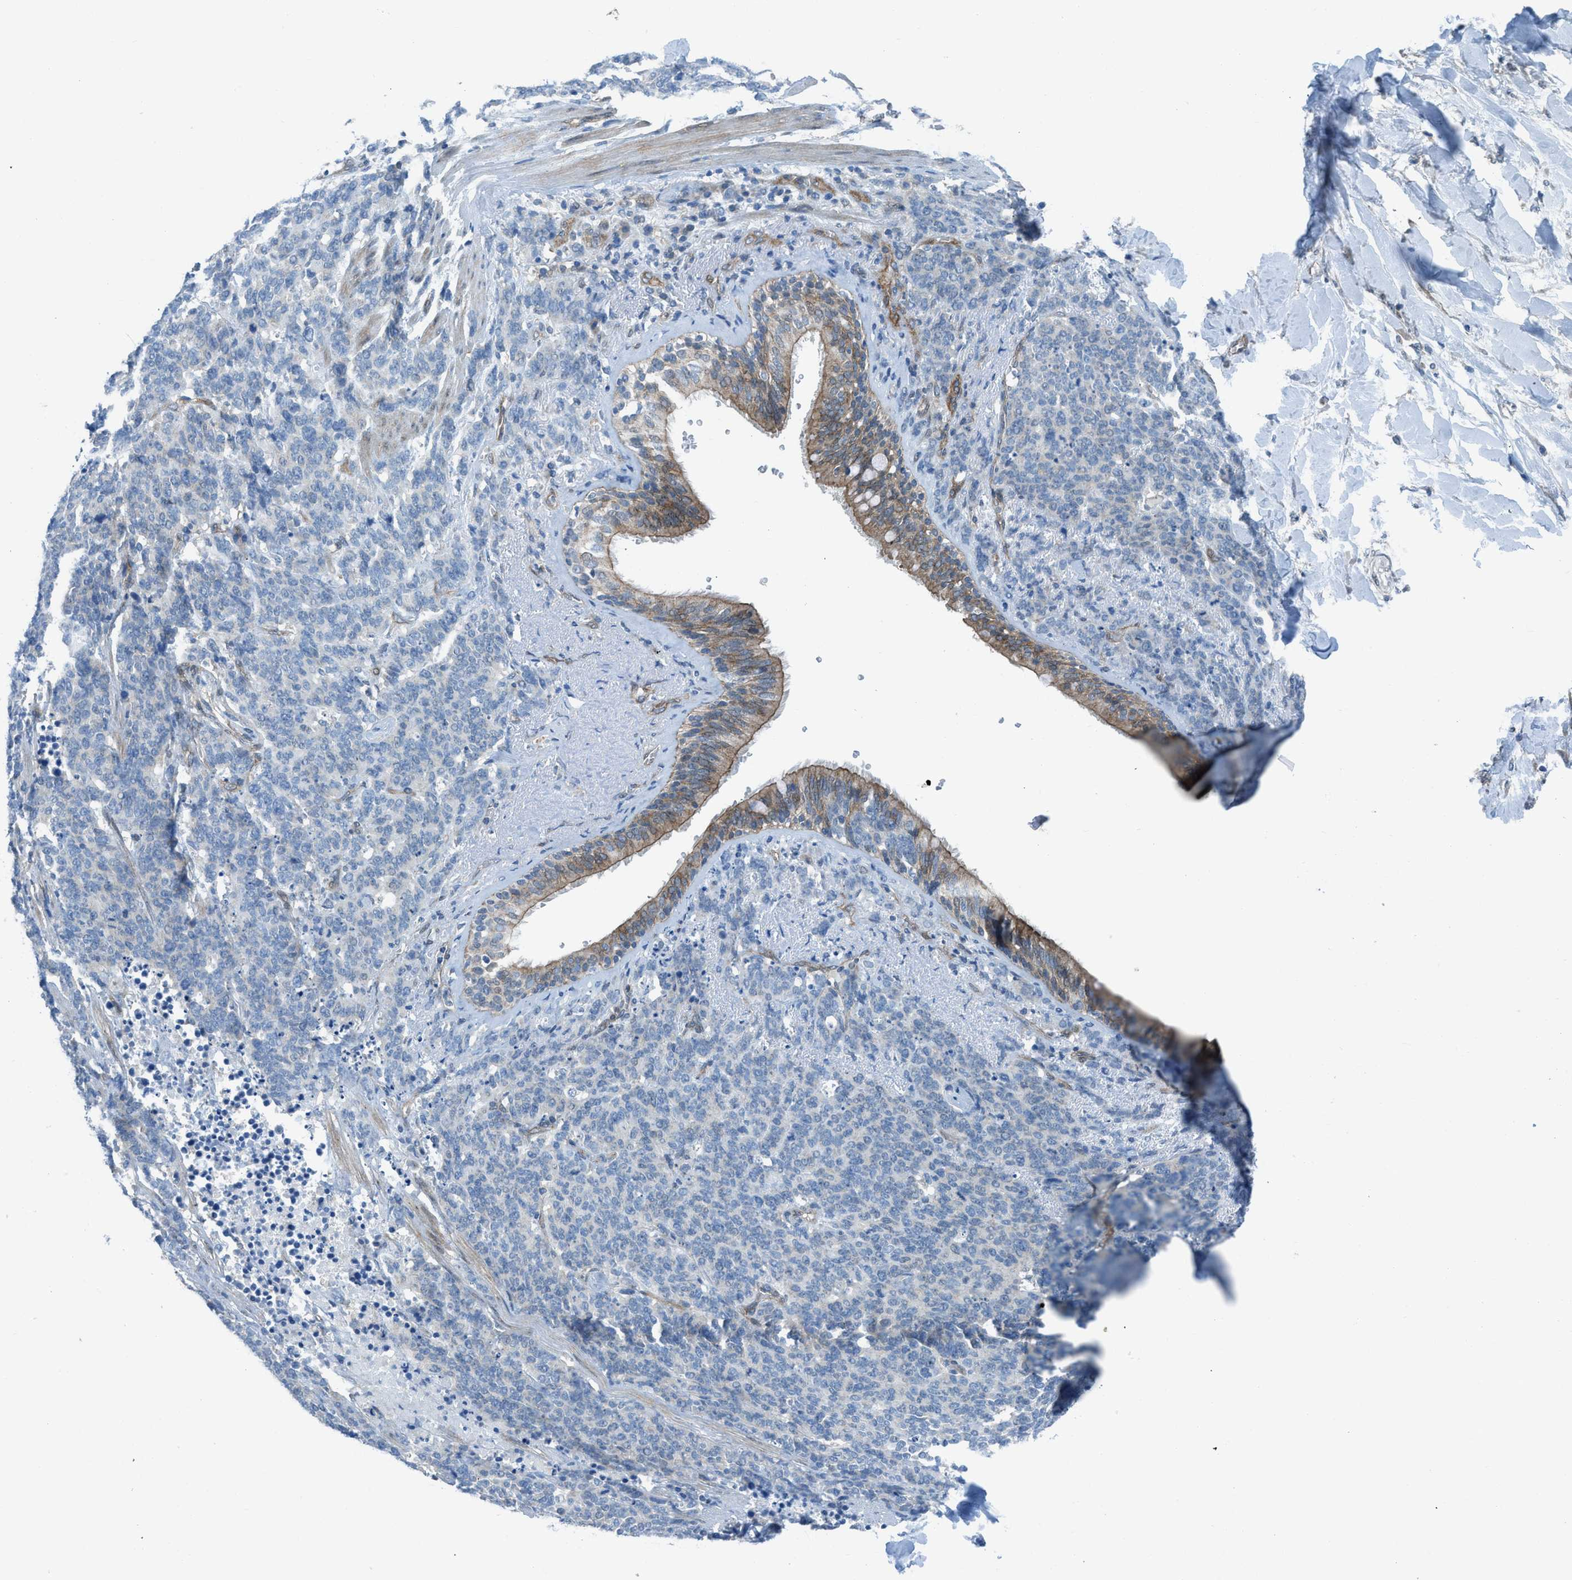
{"staining": {"intensity": "negative", "quantity": "none", "location": "none"}, "tissue": "lung cancer", "cell_type": "Tumor cells", "image_type": "cancer", "snomed": [{"axis": "morphology", "description": "Neoplasm, malignant, NOS"}, {"axis": "topography", "description": "Lung"}], "caption": "The photomicrograph exhibits no staining of tumor cells in lung malignant neoplasm.", "gene": "PRKN", "patient": {"sex": "female", "age": 58}}